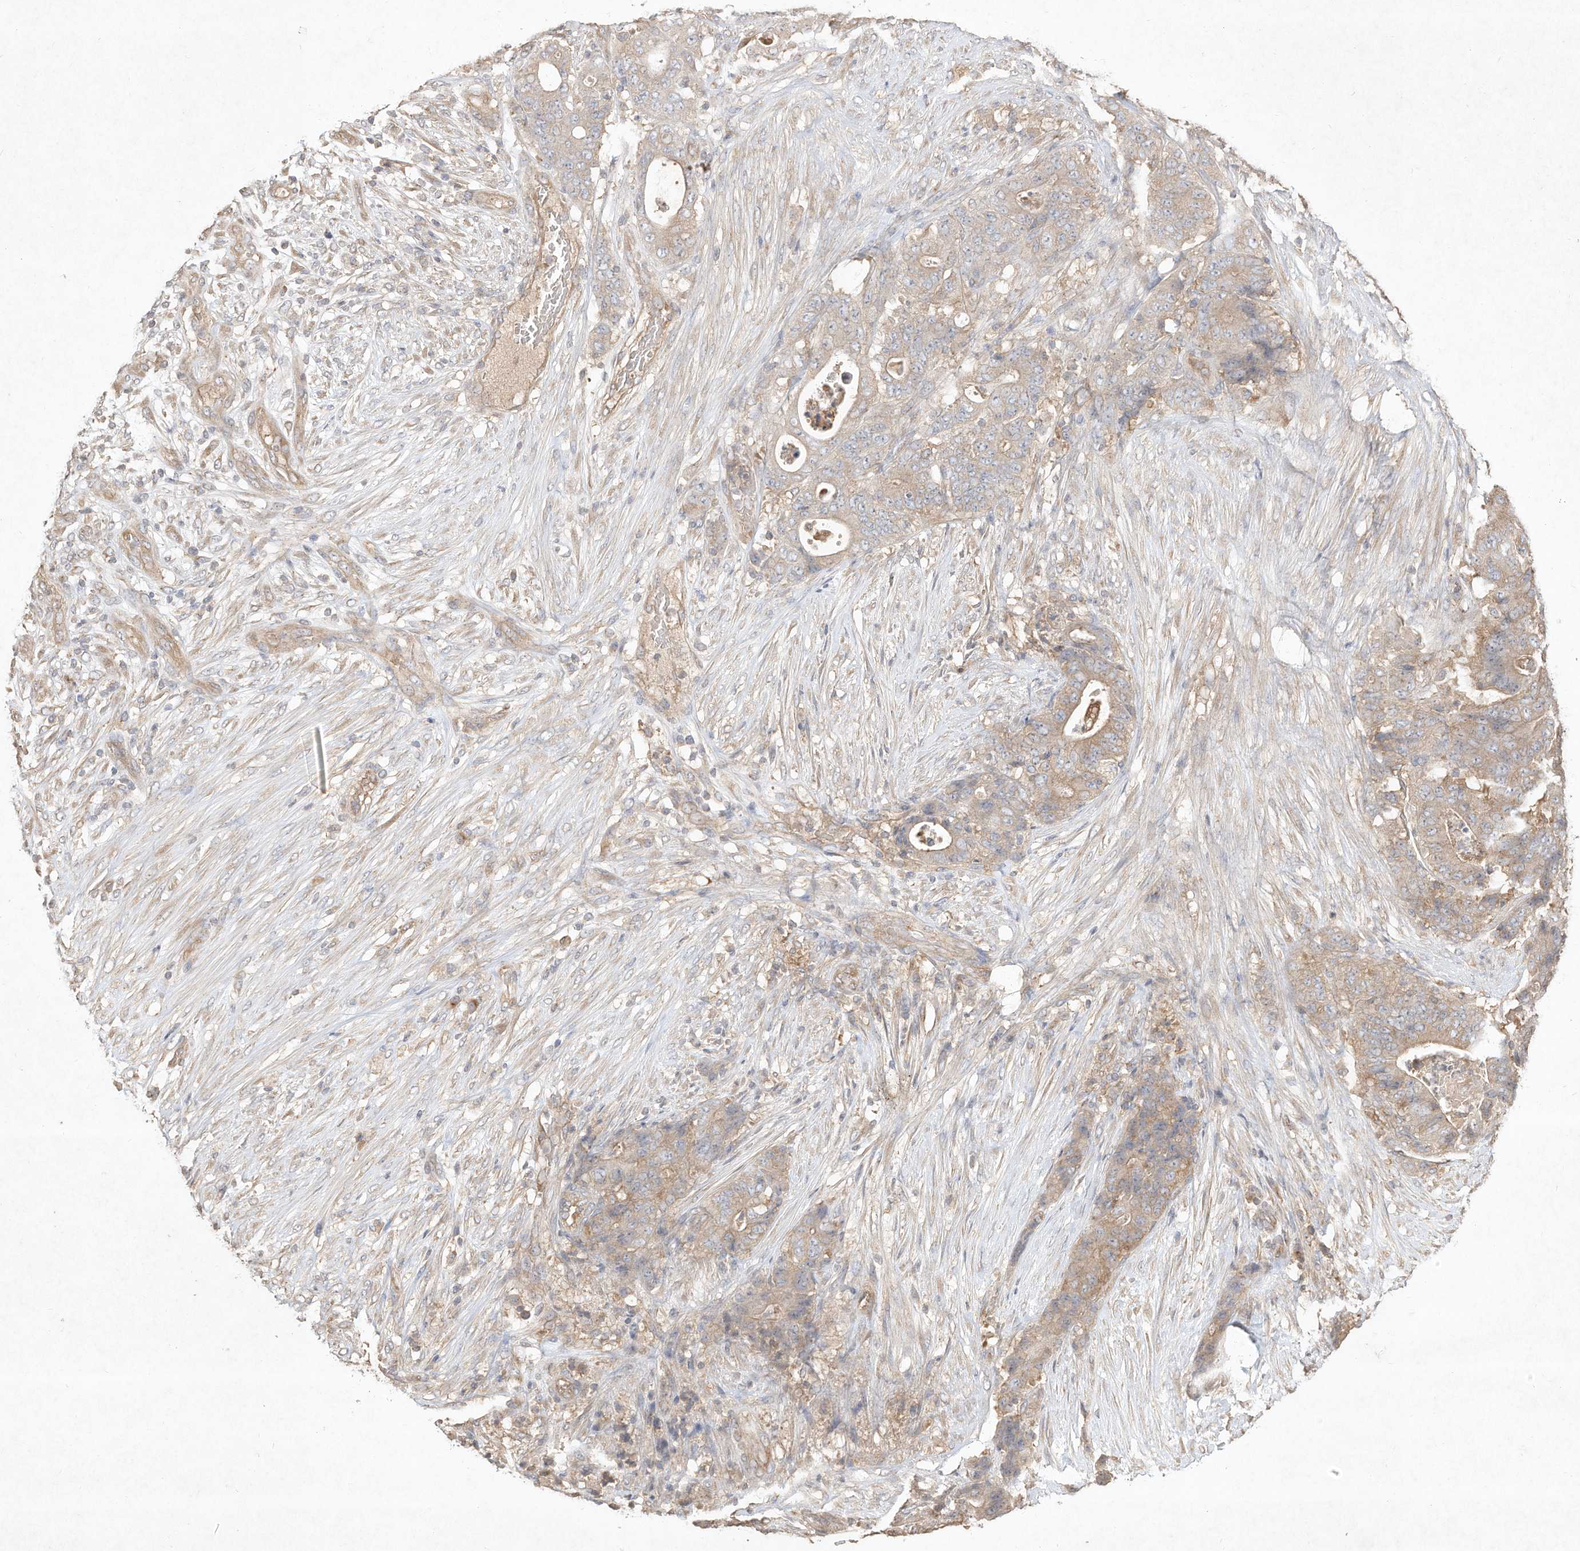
{"staining": {"intensity": "weak", "quantity": "<25%", "location": "cytoplasmic/membranous"}, "tissue": "stomach cancer", "cell_type": "Tumor cells", "image_type": "cancer", "snomed": [{"axis": "morphology", "description": "Adenocarcinoma, NOS"}, {"axis": "topography", "description": "Stomach"}], "caption": "High power microscopy histopathology image of an IHC histopathology image of stomach adenocarcinoma, revealing no significant staining in tumor cells.", "gene": "DYNC1I2", "patient": {"sex": "female", "age": 73}}